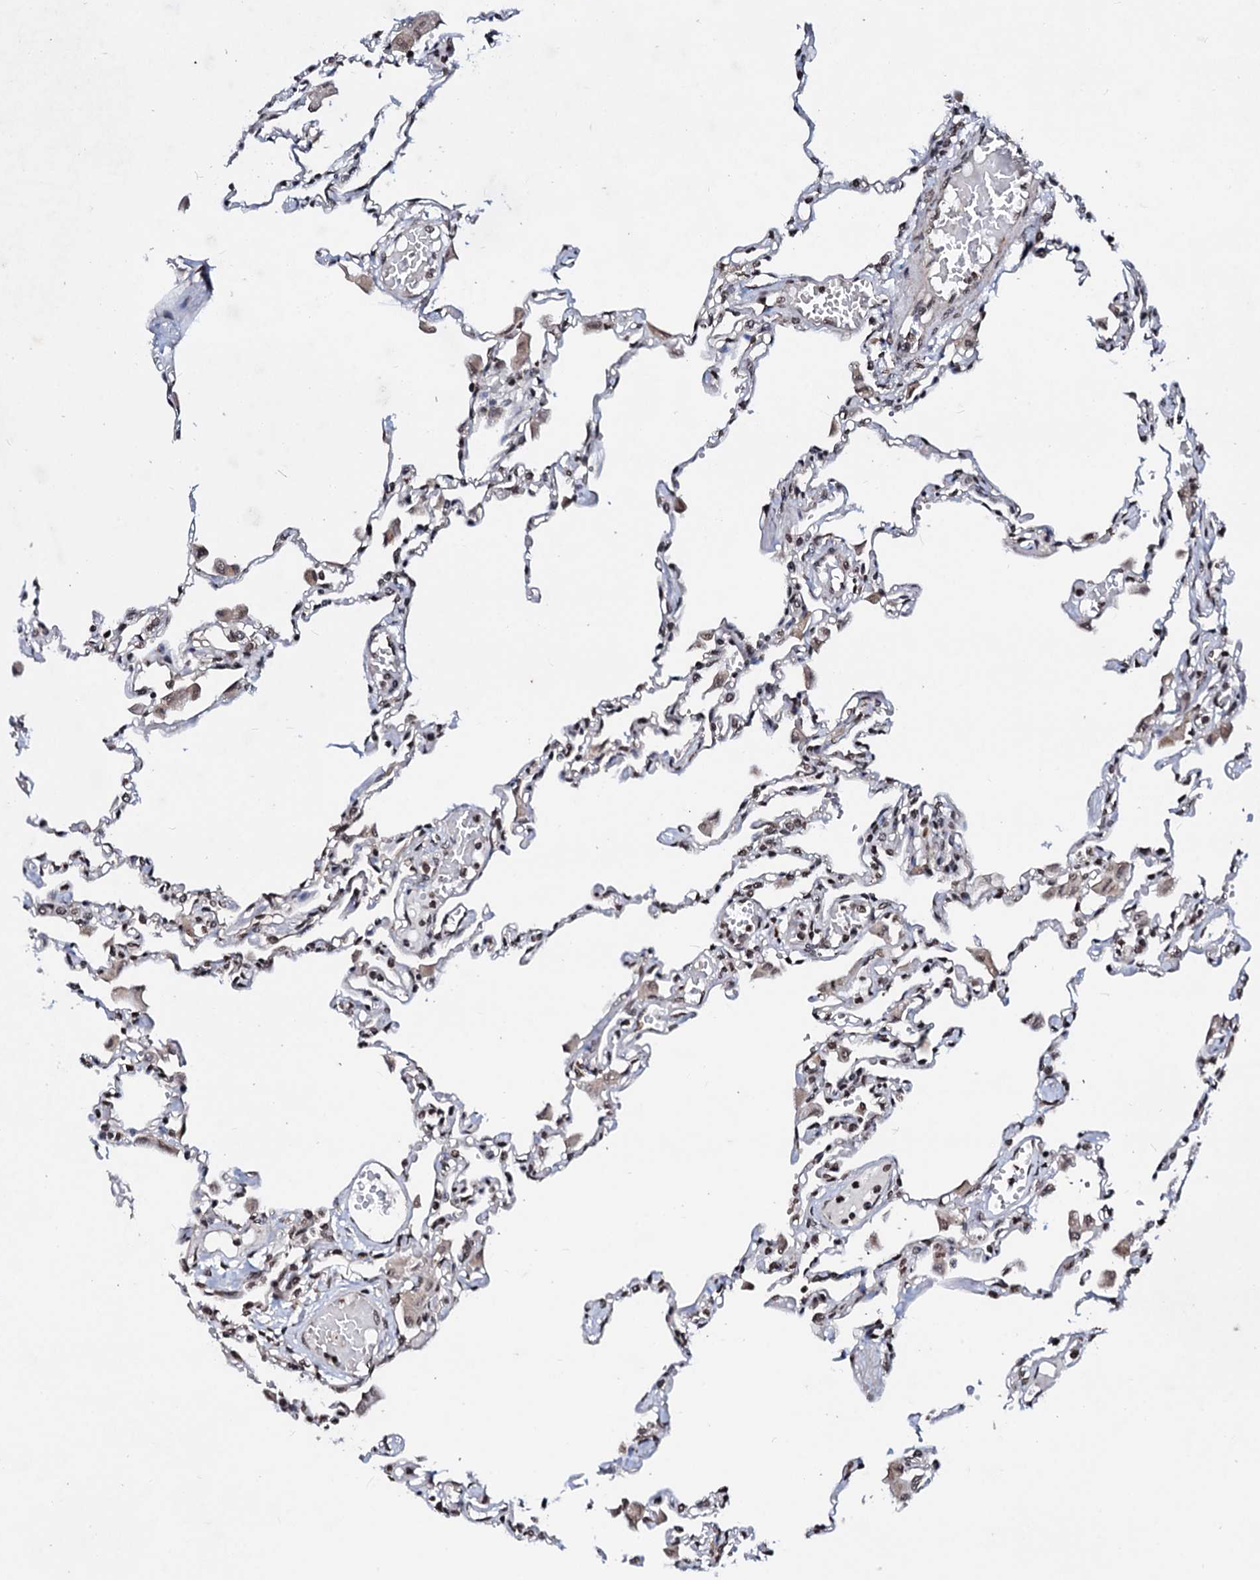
{"staining": {"intensity": "weak", "quantity": ">75%", "location": "nuclear"}, "tissue": "lung", "cell_type": "Alveolar cells", "image_type": "normal", "snomed": [{"axis": "morphology", "description": "Normal tissue, NOS"}, {"axis": "topography", "description": "Bronchus"}, {"axis": "topography", "description": "Lung"}], "caption": "Immunohistochemical staining of benign human lung reveals >75% levels of weak nuclear protein expression in about >75% of alveolar cells.", "gene": "LSM11", "patient": {"sex": "female", "age": 49}}